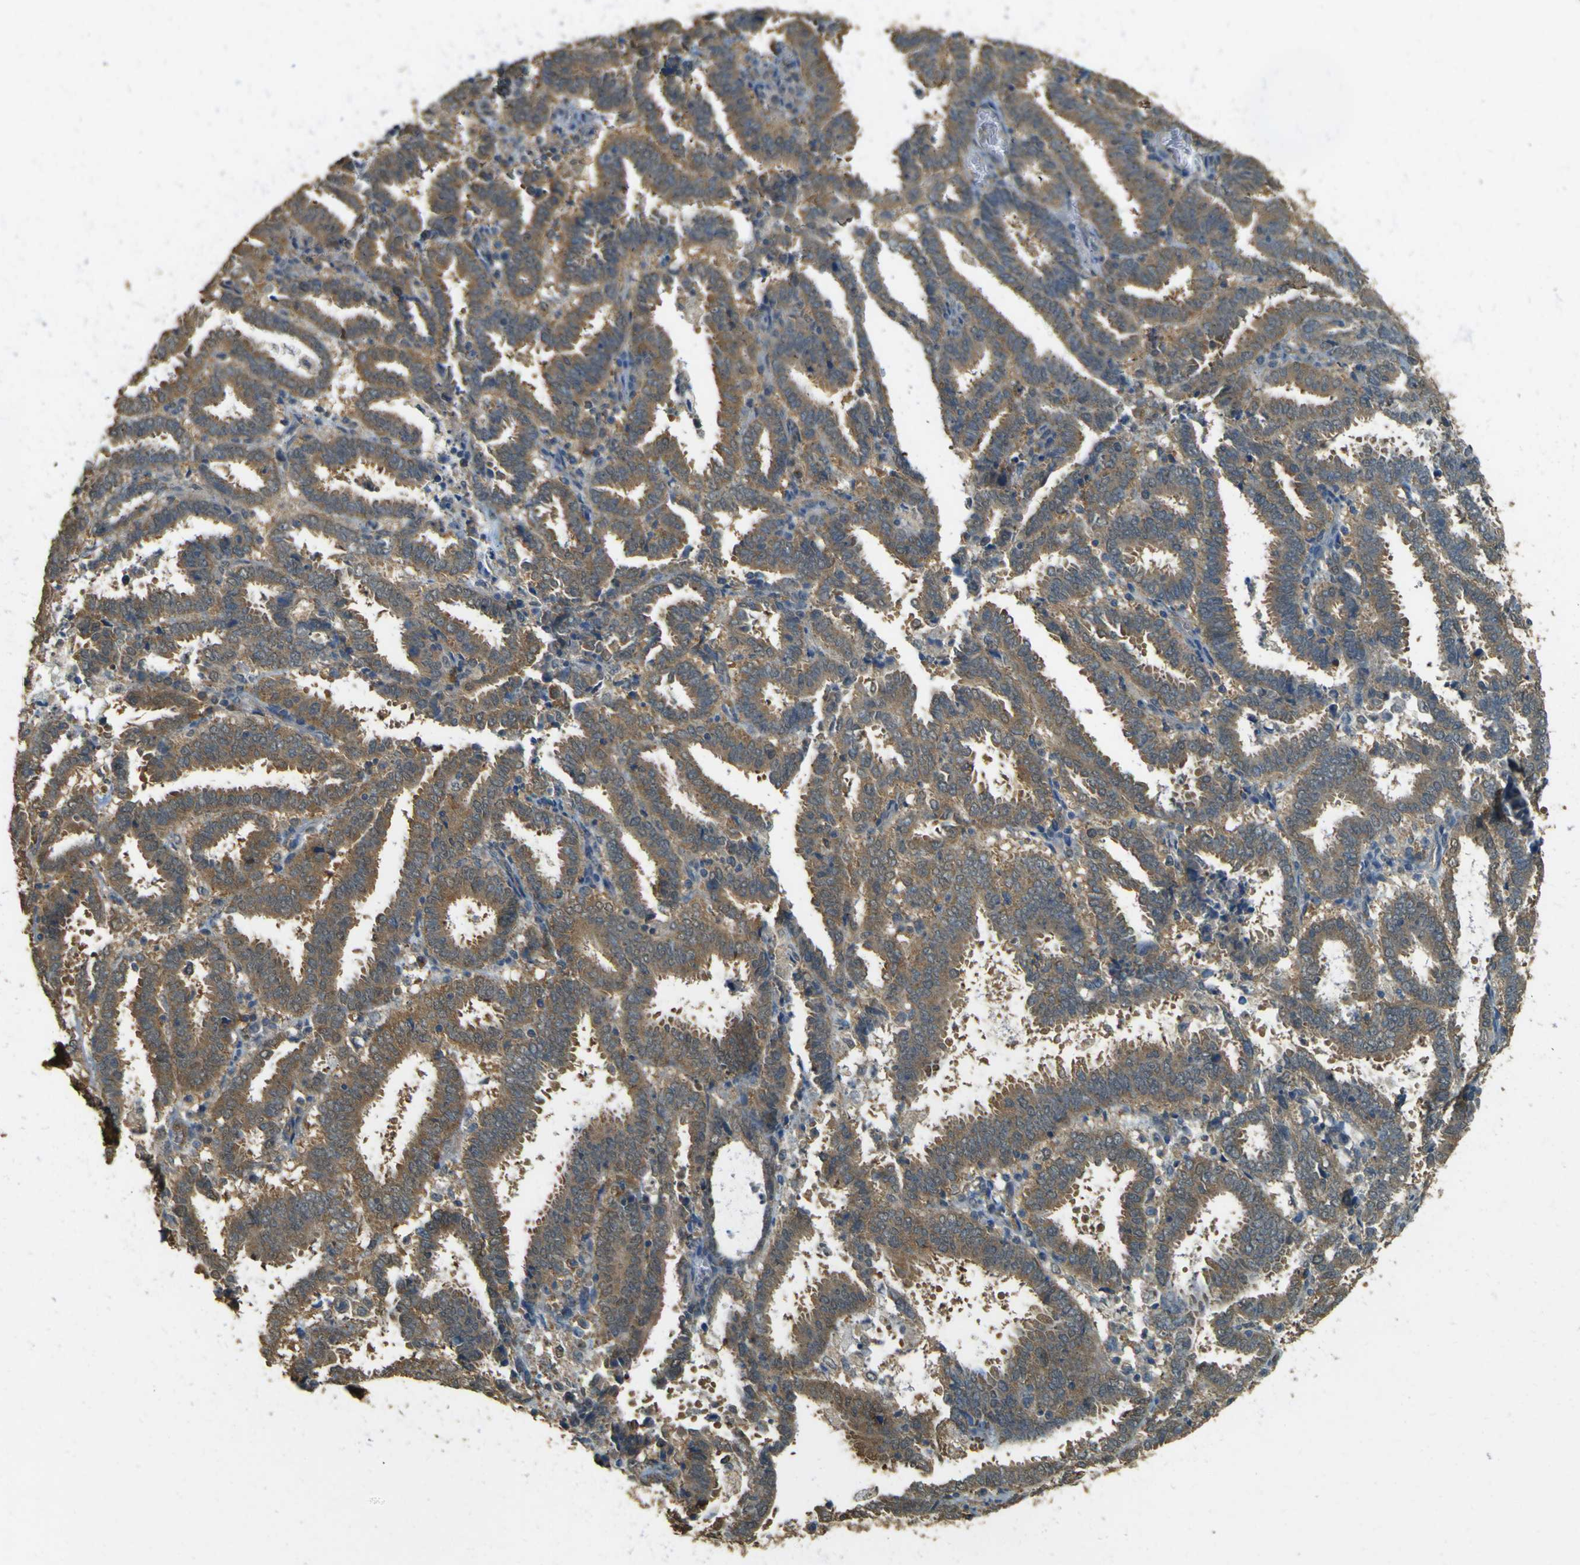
{"staining": {"intensity": "moderate", "quantity": ">75%", "location": "cytoplasmic/membranous"}, "tissue": "endometrial cancer", "cell_type": "Tumor cells", "image_type": "cancer", "snomed": [{"axis": "morphology", "description": "Adenocarcinoma, NOS"}, {"axis": "topography", "description": "Uterus"}], "caption": "IHC (DAB (3,3'-diaminobenzidine)) staining of endometrial adenocarcinoma displays moderate cytoplasmic/membranous protein positivity in approximately >75% of tumor cells.", "gene": "GOLGA1", "patient": {"sex": "female", "age": 83}}